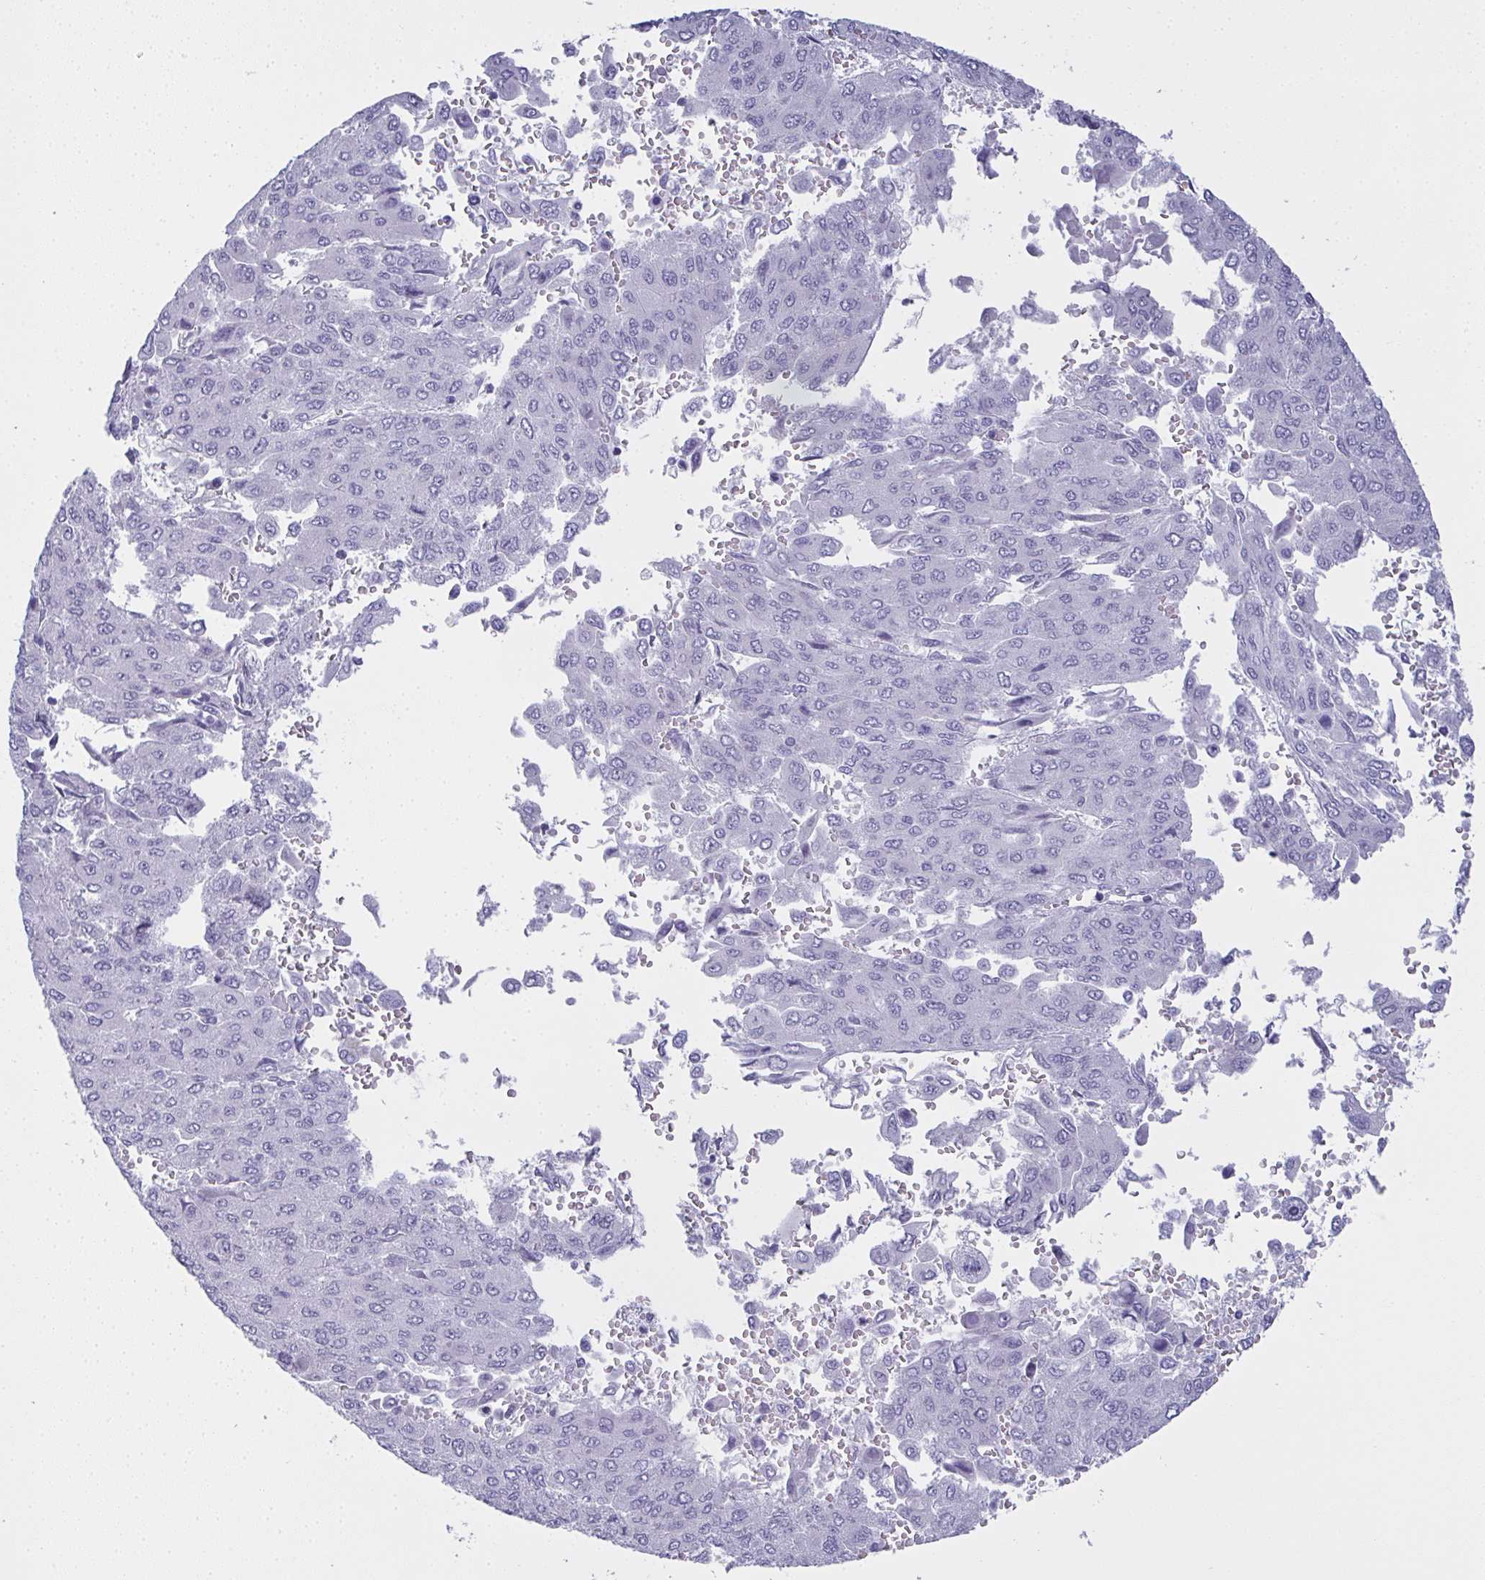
{"staining": {"intensity": "negative", "quantity": "none", "location": "none"}, "tissue": "liver cancer", "cell_type": "Tumor cells", "image_type": "cancer", "snomed": [{"axis": "morphology", "description": "Carcinoma, Hepatocellular, NOS"}, {"axis": "topography", "description": "Liver"}], "caption": "Human liver cancer (hepatocellular carcinoma) stained for a protein using immunohistochemistry (IHC) shows no staining in tumor cells.", "gene": "SLC36A2", "patient": {"sex": "female", "age": 41}}